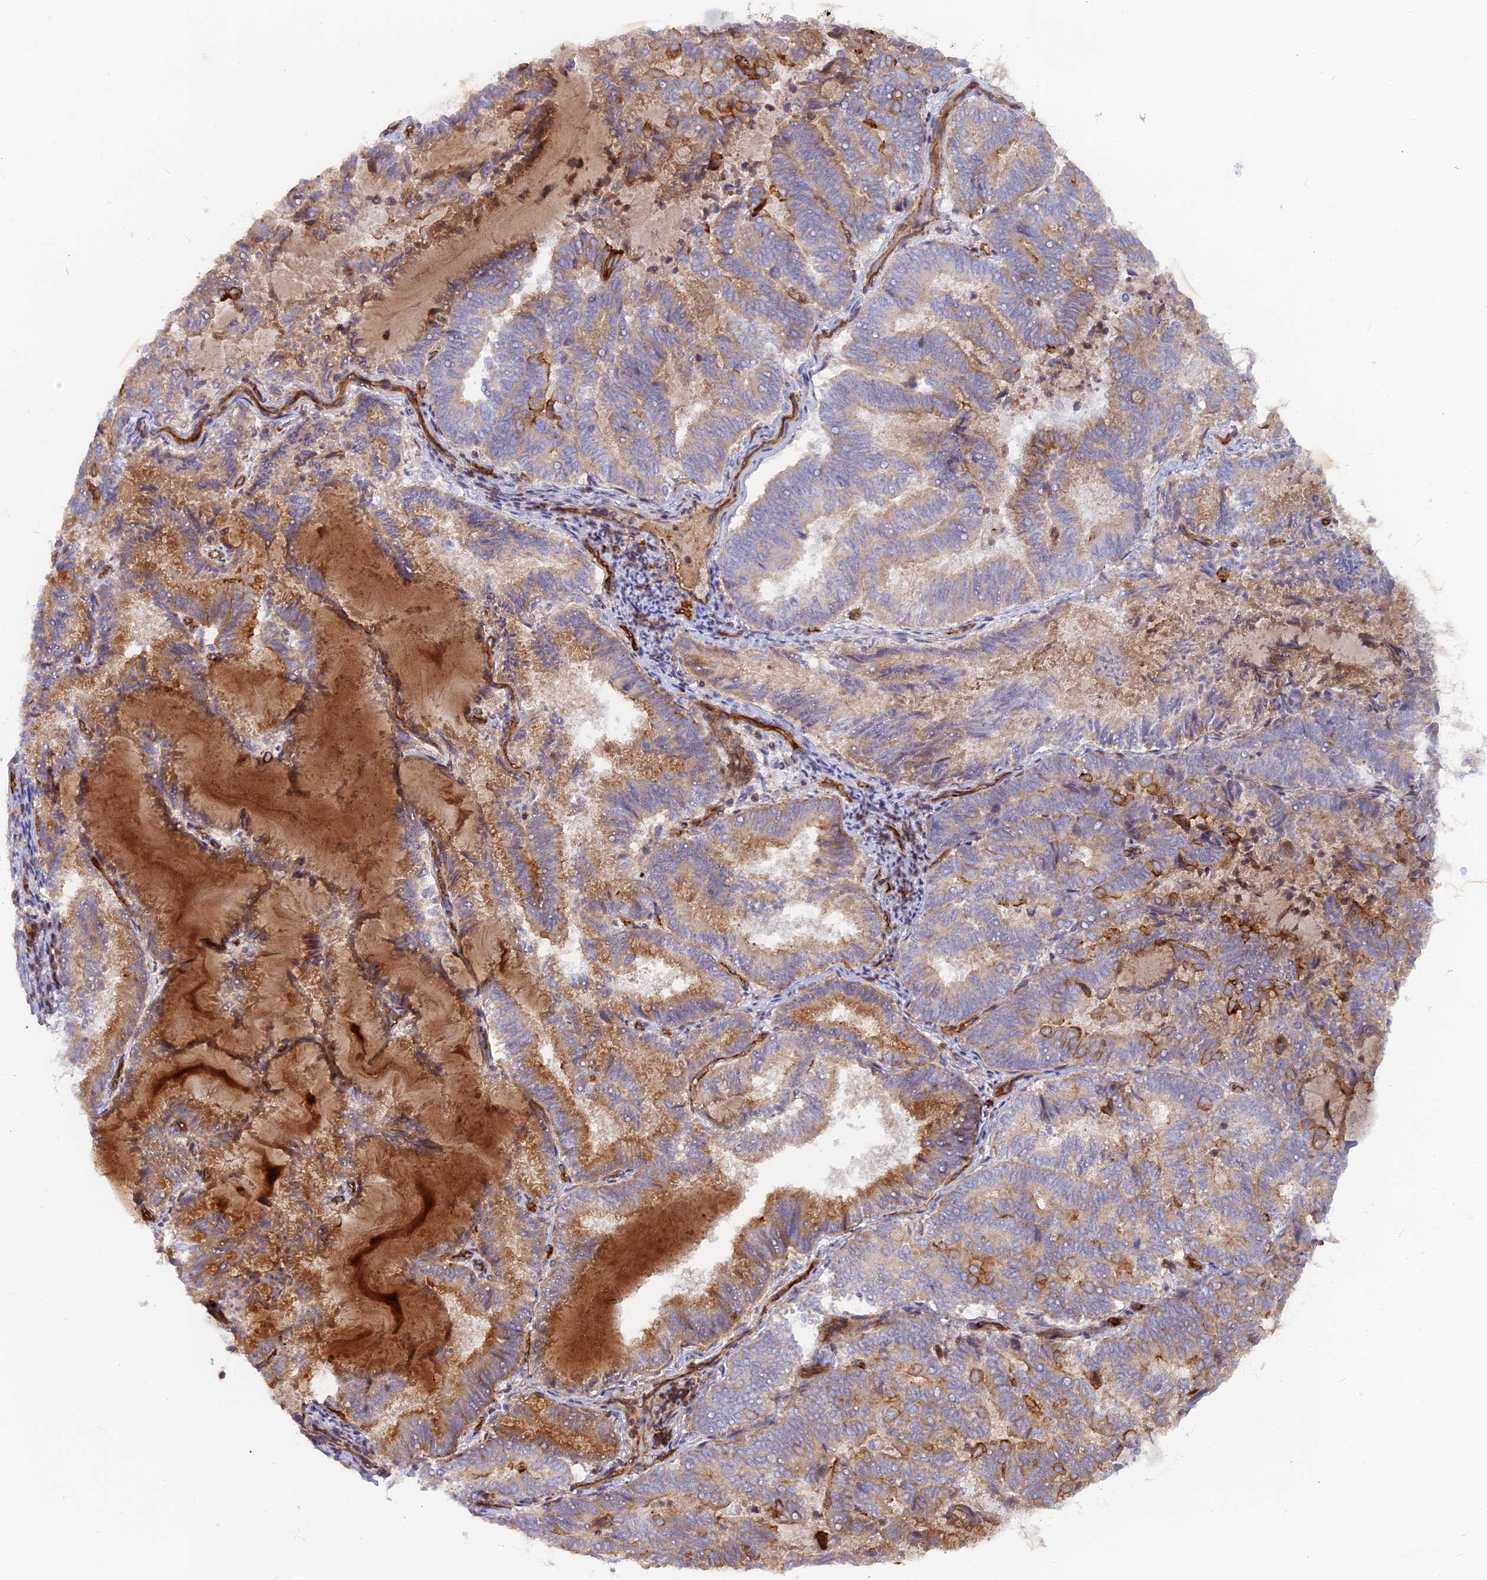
{"staining": {"intensity": "moderate", "quantity": "25%-75%", "location": "cytoplasmic/membranous"}, "tissue": "endometrial cancer", "cell_type": "Tumor cells", "image_type": "cancer", "snomed": [{"axis": "morphology", "description": "Adenocarcinoma, NOS"}, {"axis": "topography", "description": "Endometrium"}], "caption": "High-magnification brightfield microscopy of endometrial adenocarcinoma stained with DAB (3,3'-diaminobenzidine) (brown) and counterstained with hematoxylin (blue). tumor cells exhibit moderate cytoplasmic/membranous expression is appreciated in about25%-75% of cells.", "gene": "CNBD2", "patient": {"sex": "female", "age": 80}}